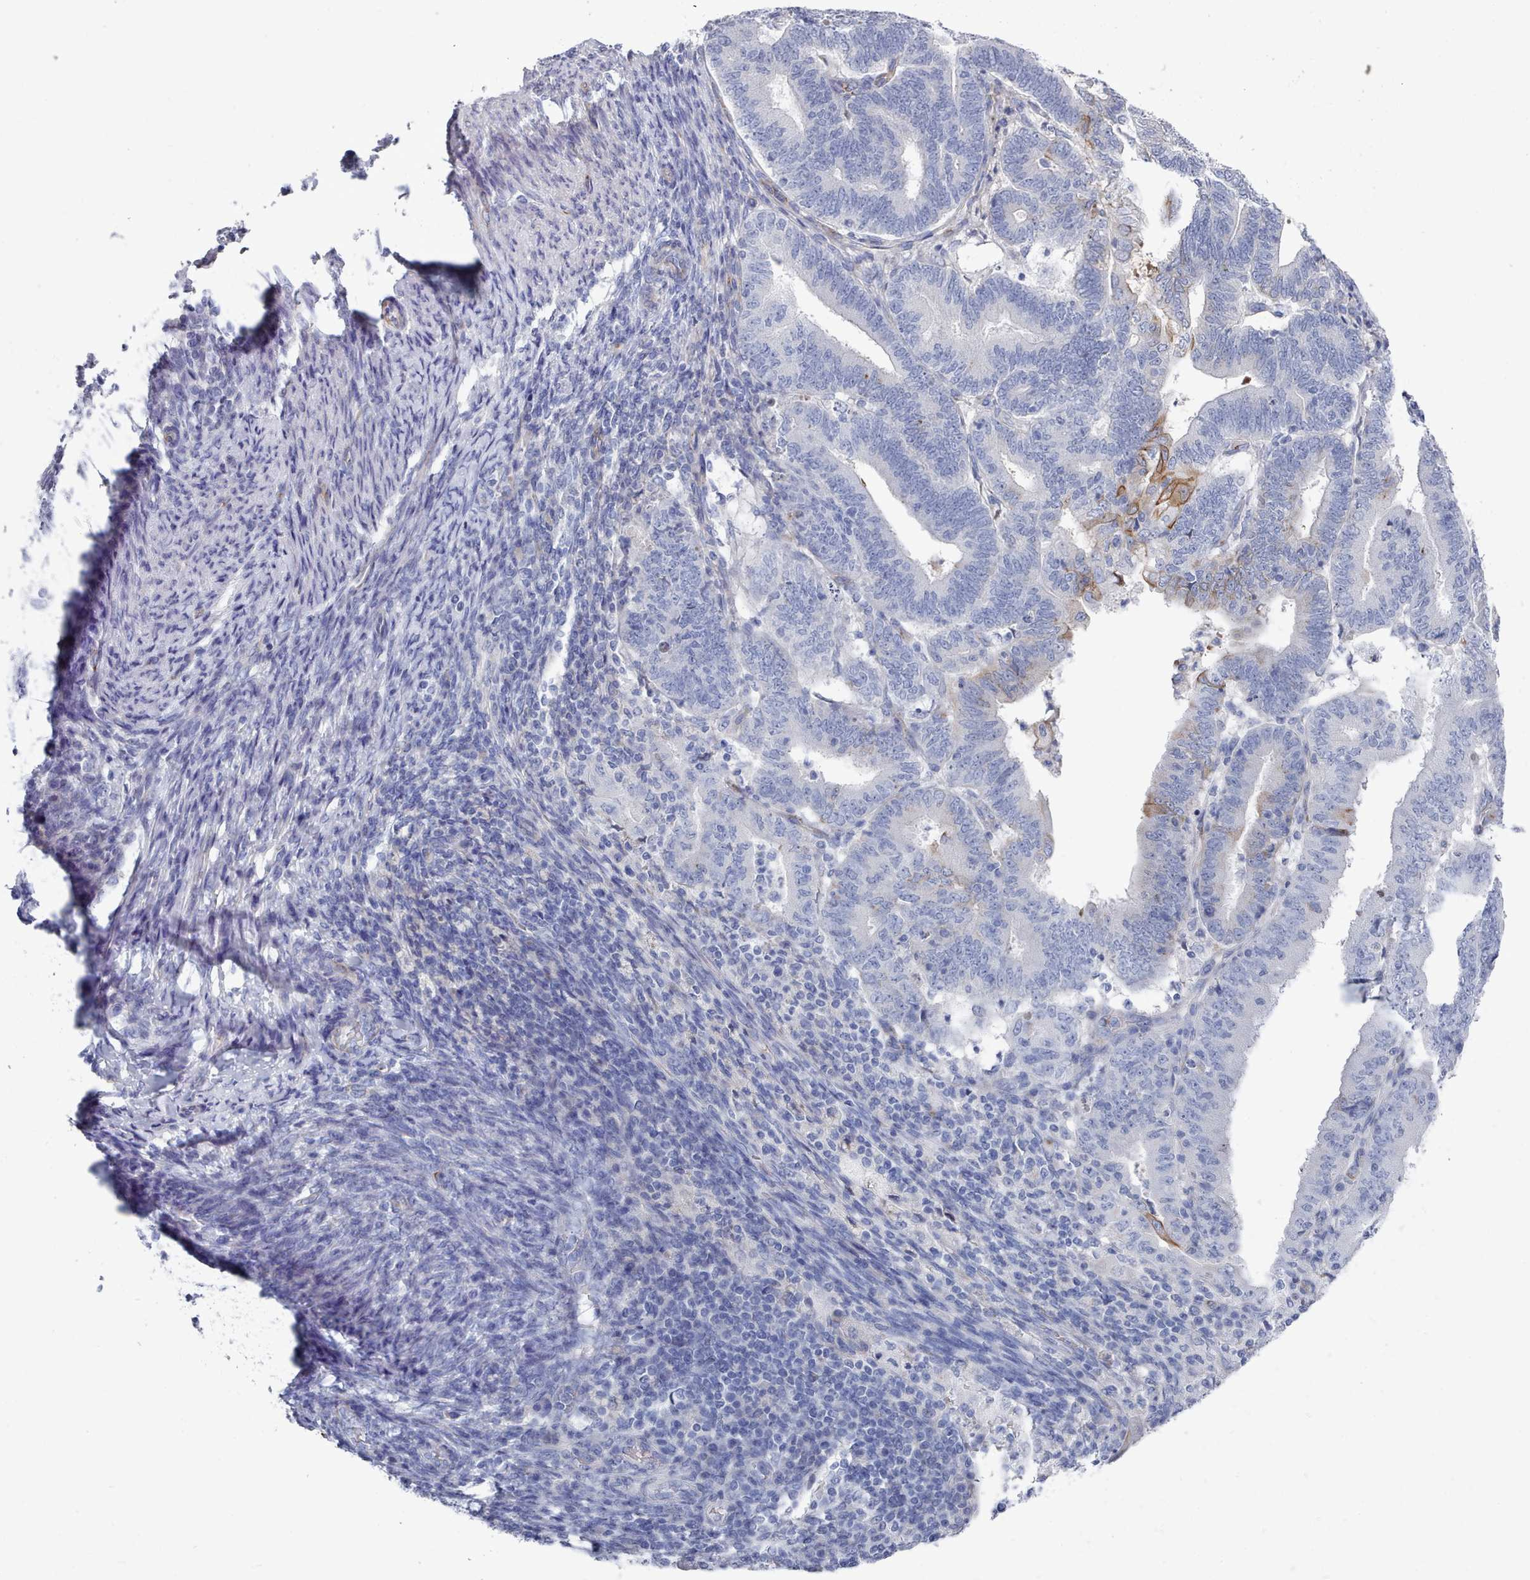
{"staining": {"intensity": "moderate", "quantity": "<25%", "location": "cytoplasmic/membranous"}, "tissue": "endometrial cancer", "cell_type": "Tumor cells", "image_type": "cancer", "snomed": [{"axis": "morphology", "description": "Adenocarcinoma, NOS"}, {"axis": "topography", "description": "Endometrium"}], "caption": "Adenocarcinoma (endometrial) stained with DAB (3,3'-diaminobenzidine) immunohistochemistry shows low levels of moderate cytoplasmic/membranous staining in approximately <25% of tumor cells.", "gene": "PDE4C", "patient": {"sex": "female", "age": 70}}